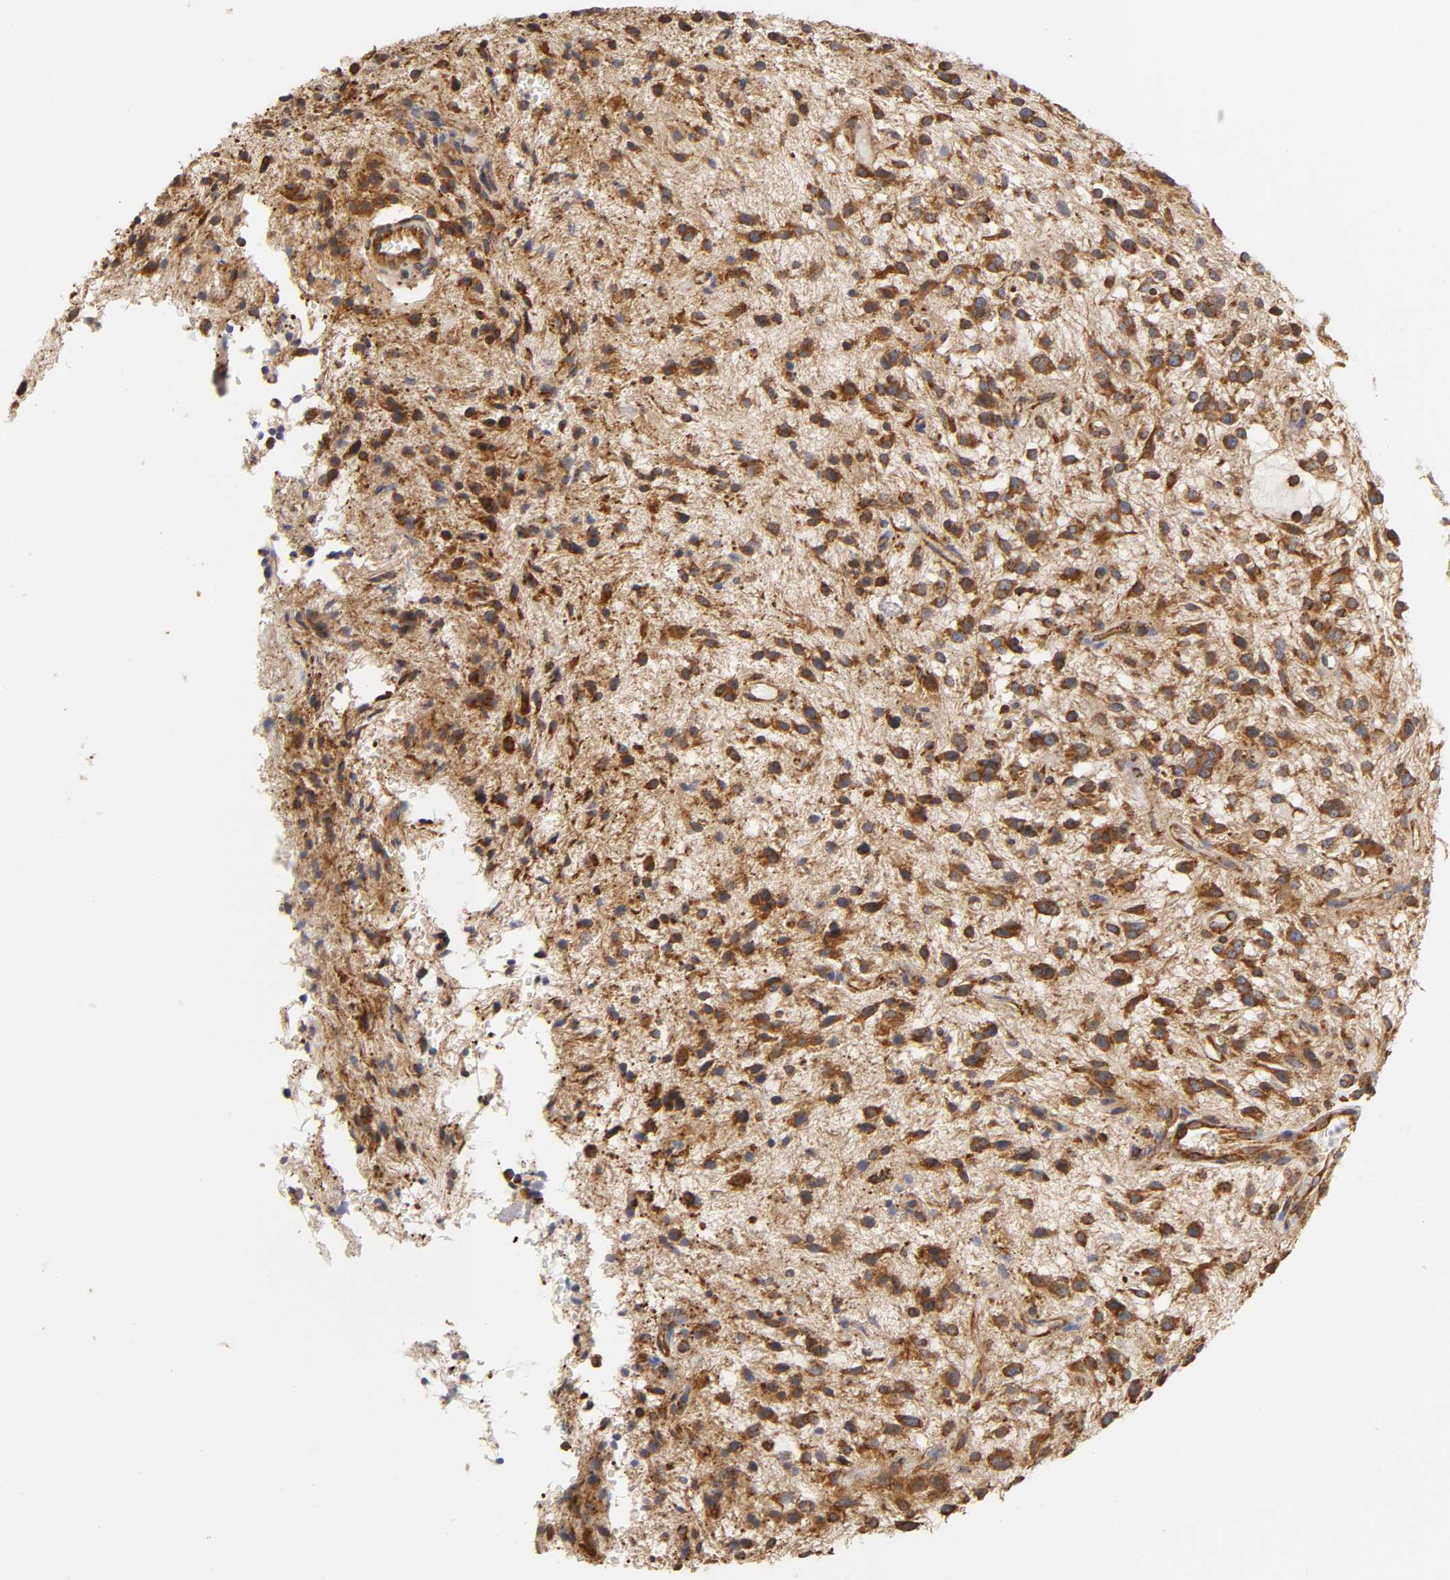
{"staining": {"intensity": "strong", "quantity": ">75%", "location": "cytoplasmic/membranous"}, "tissue": "glioma", "cell_type": "Tumor cells", "image_type": "cancer", "snomed": [{"axis": "morphology", "description": "Glioma, malignant, NOS"}, {"axis": "topography", "description": "Cerebellum"}], "caption": "IHC photomicrograph of neoplastic tissue: glioma stained using immunohistochemistry reveals high levels of strong protein expression localized specifically in the cytoplasmic/membranous of tumor cells, appearing as a cytoplasmic/membranous brown color.", "gene": "RPL14", "patient": {"sex": "female", "age": 10}}